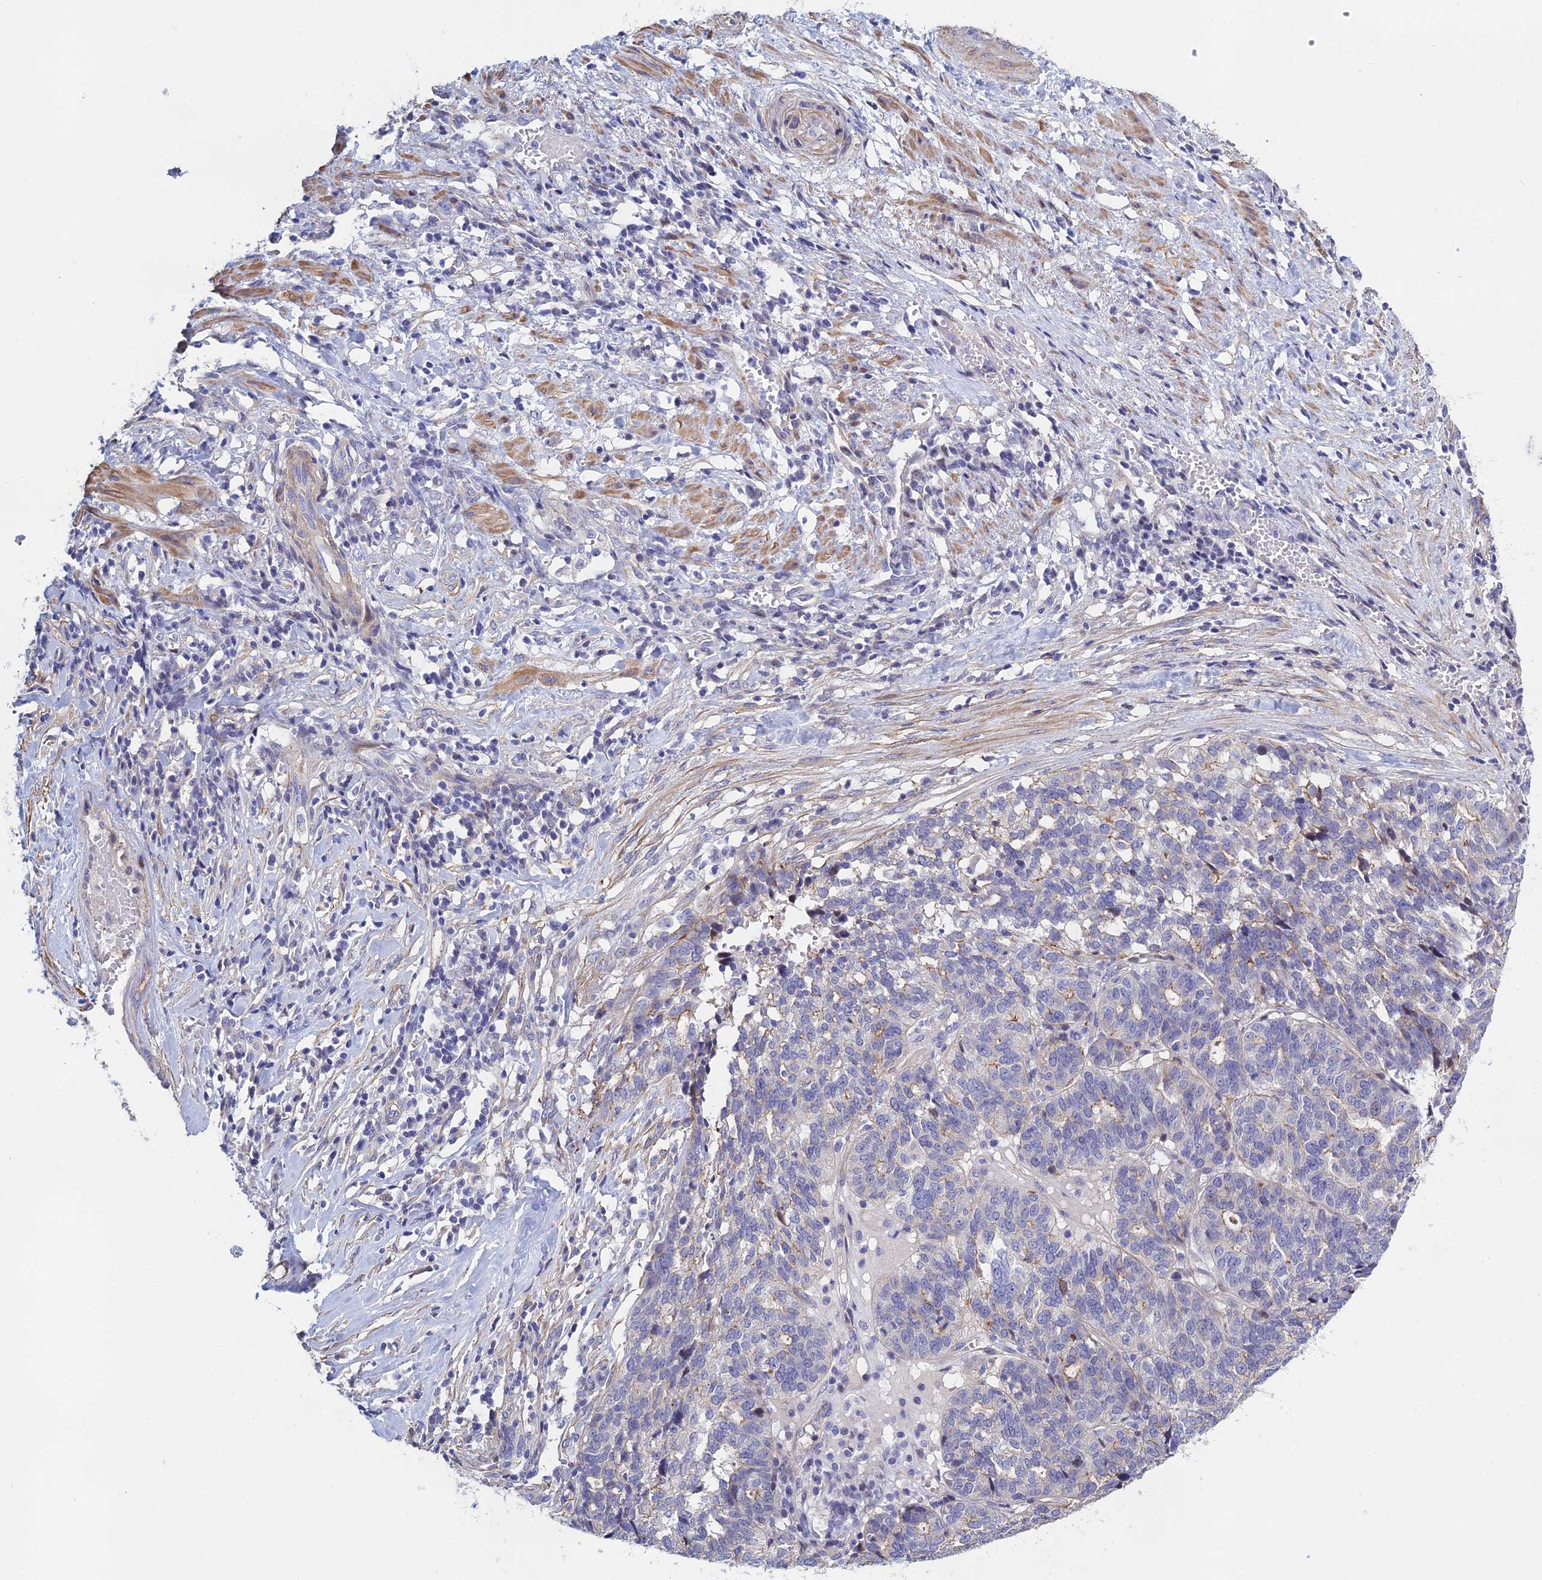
{"staining": {"intensity": "weak", "quantity": "<25%", "location": "cytoplasmic/membranous"}, "tissue": "ovarian cancer", "cell_type": "Tumor cells", "image_type": "cancer", "snomed": [{"axis": "morphology", "description": "Cystadenocarcinoma, serous, NOS"}, {"axis": "topography", "description": "Ovary"}], "caption": "Tumor cells show no significant positivity in serous cystadenocarcinoma (ovarian).", "gene": "LZTS2", "patient": {"sex": "female", "age": 59}}